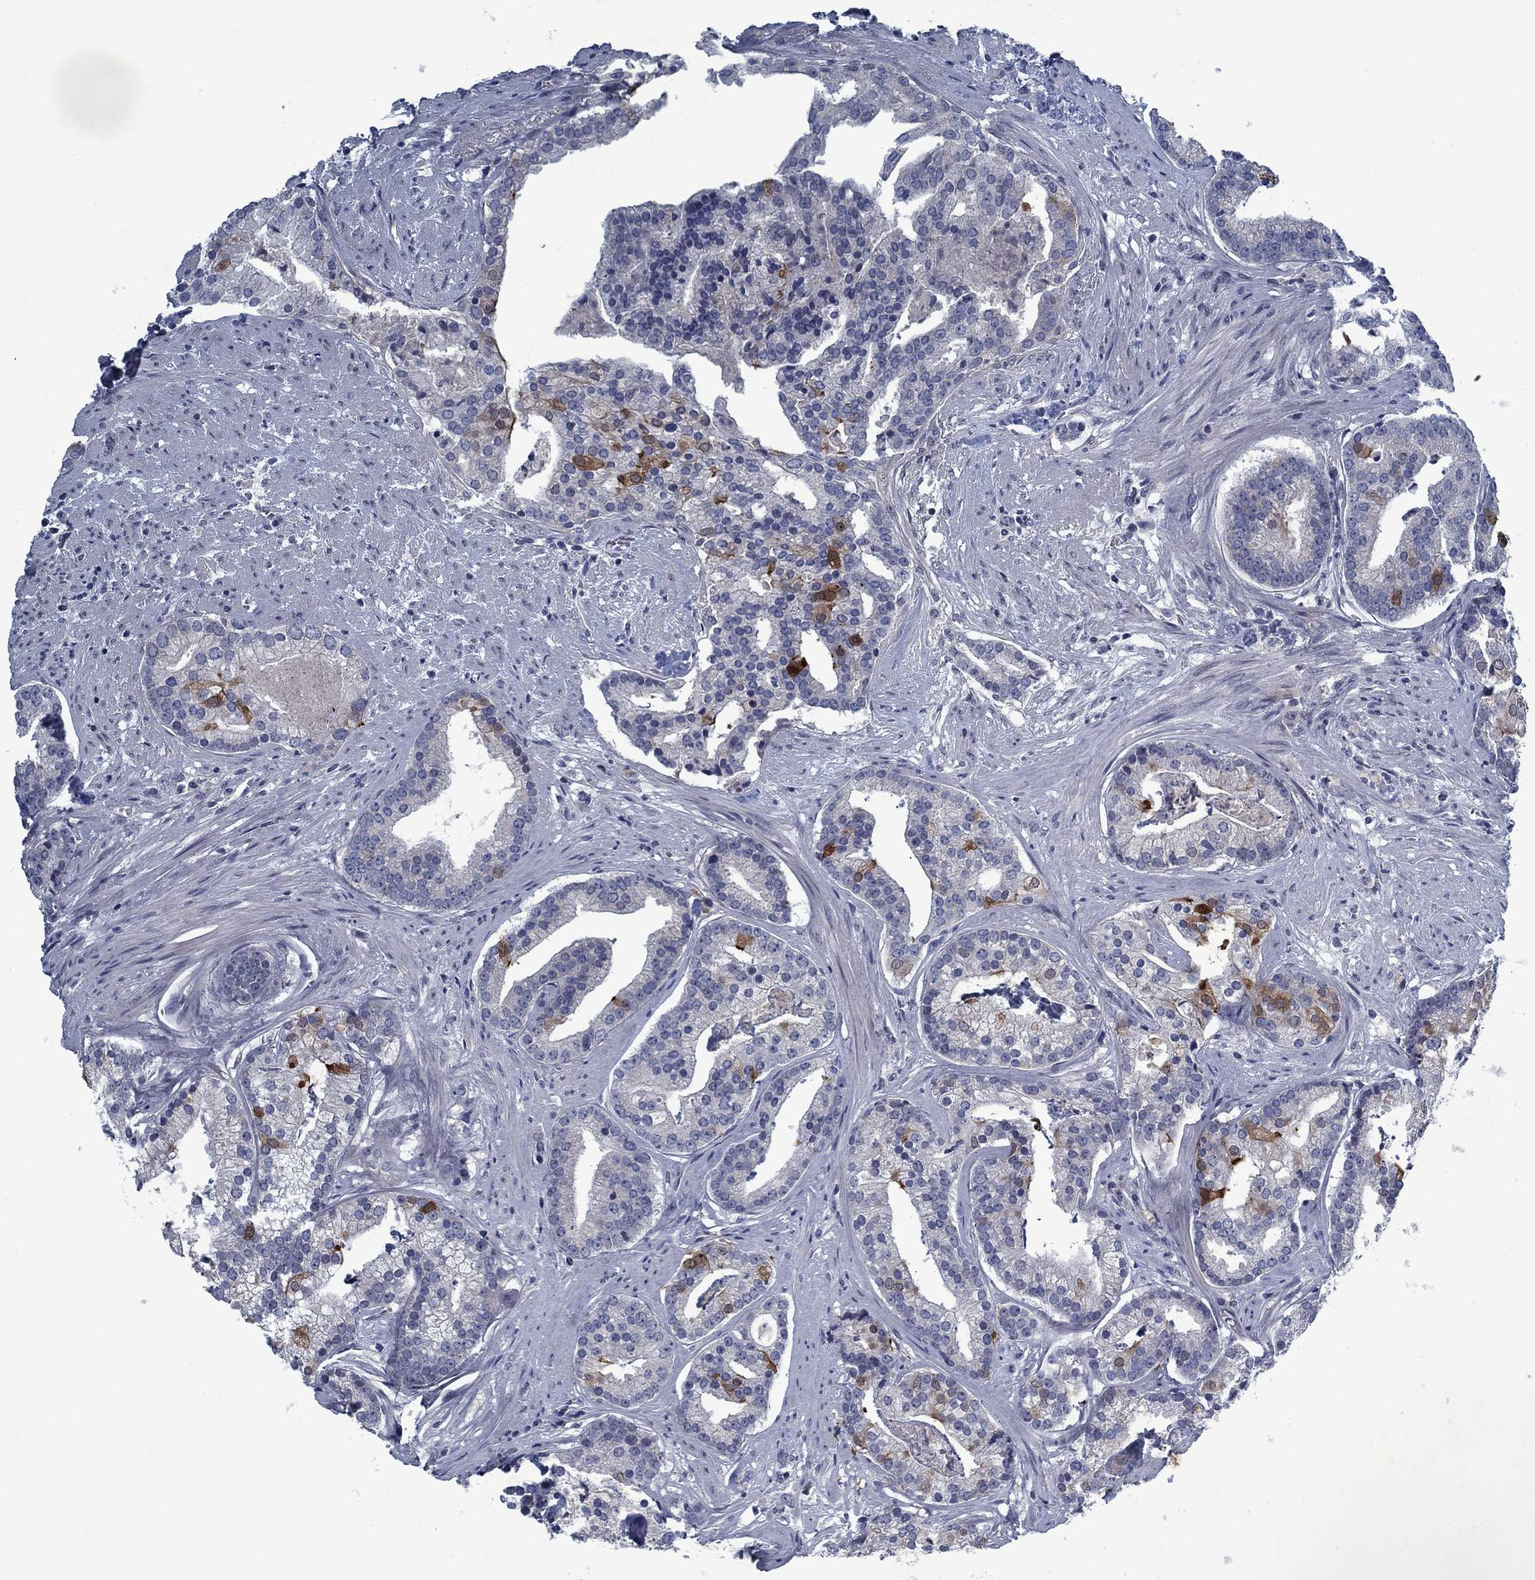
{"staining": {"intensity": "negative", "quantity": "none", "location": "none"}, "tissue": "prostate cancer", "cell_type": "Tumor cells", "image_type": "cancer", "snomed": [{"axis": "morphology", "description": "Adenocarcinoma, NOS"}, {"axis": "topography", "description": "Prostate and seminal vesicle, NOS"}, {"axis": "topography", "description": "Prostate"}], "caption": "The histopathology image shows no significant staining in tumor cells of prostate adenocarcinoma.", "gene": "PNMA8A", "patient": {"sex": "male", "age": 44}}